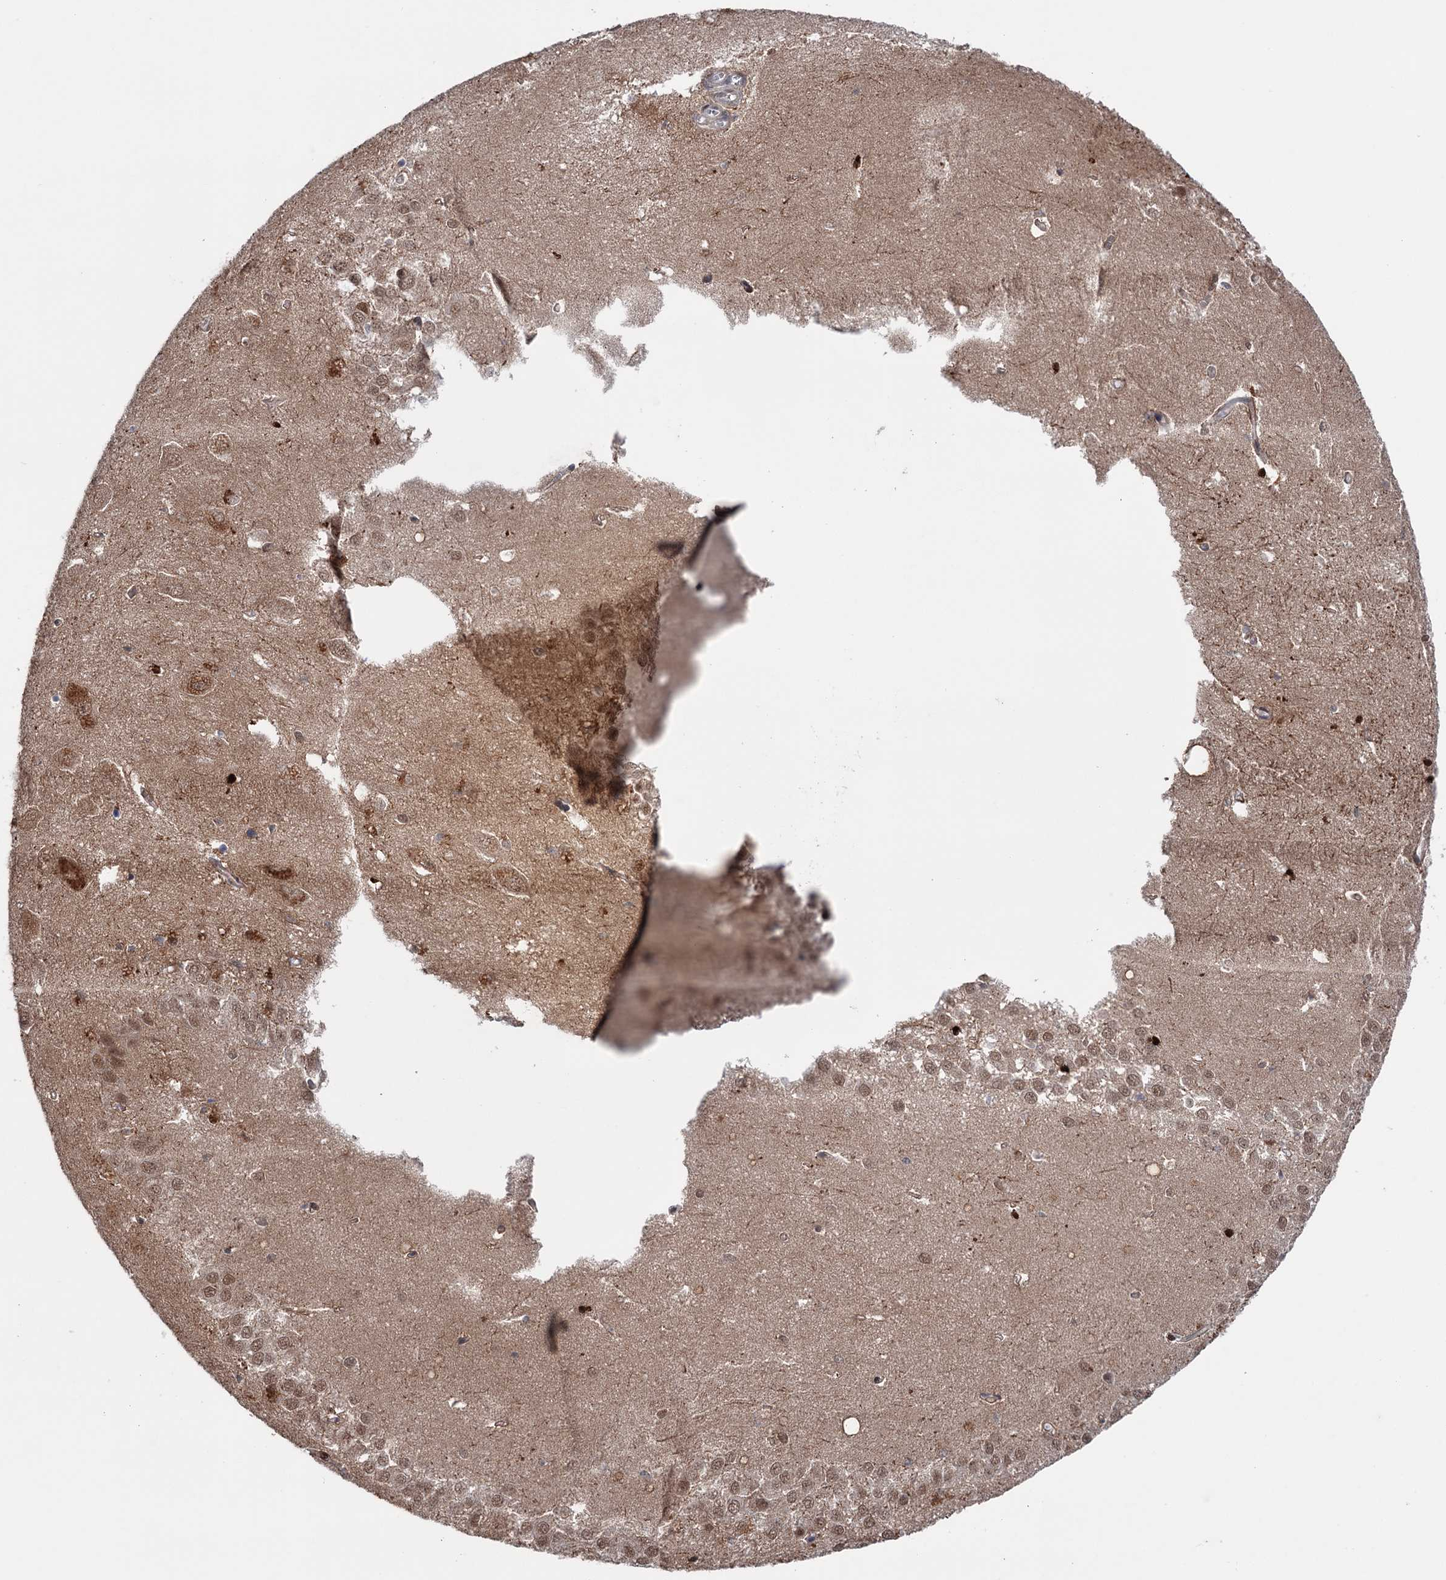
{"staining": {"intensity": "moderate", "quantity": "<25%", "location": "cytoplasmic/membranous"}, "tissue": "hippocampus", "cell_type": "Glial cells", "image_type": "normal", "snomed": [{"axis": "morphology", "description": "Normal tissue, NOS"}, {"axis": "topography", "description": "Hippocampus"}], "caption": "A micrograph of hippocampus stained for a protein reveals moderate cytoplasmic/membranous brown staining in glial cells.", "gene": "FAM53A", "patient": {"sex": "female", "age": 64}}